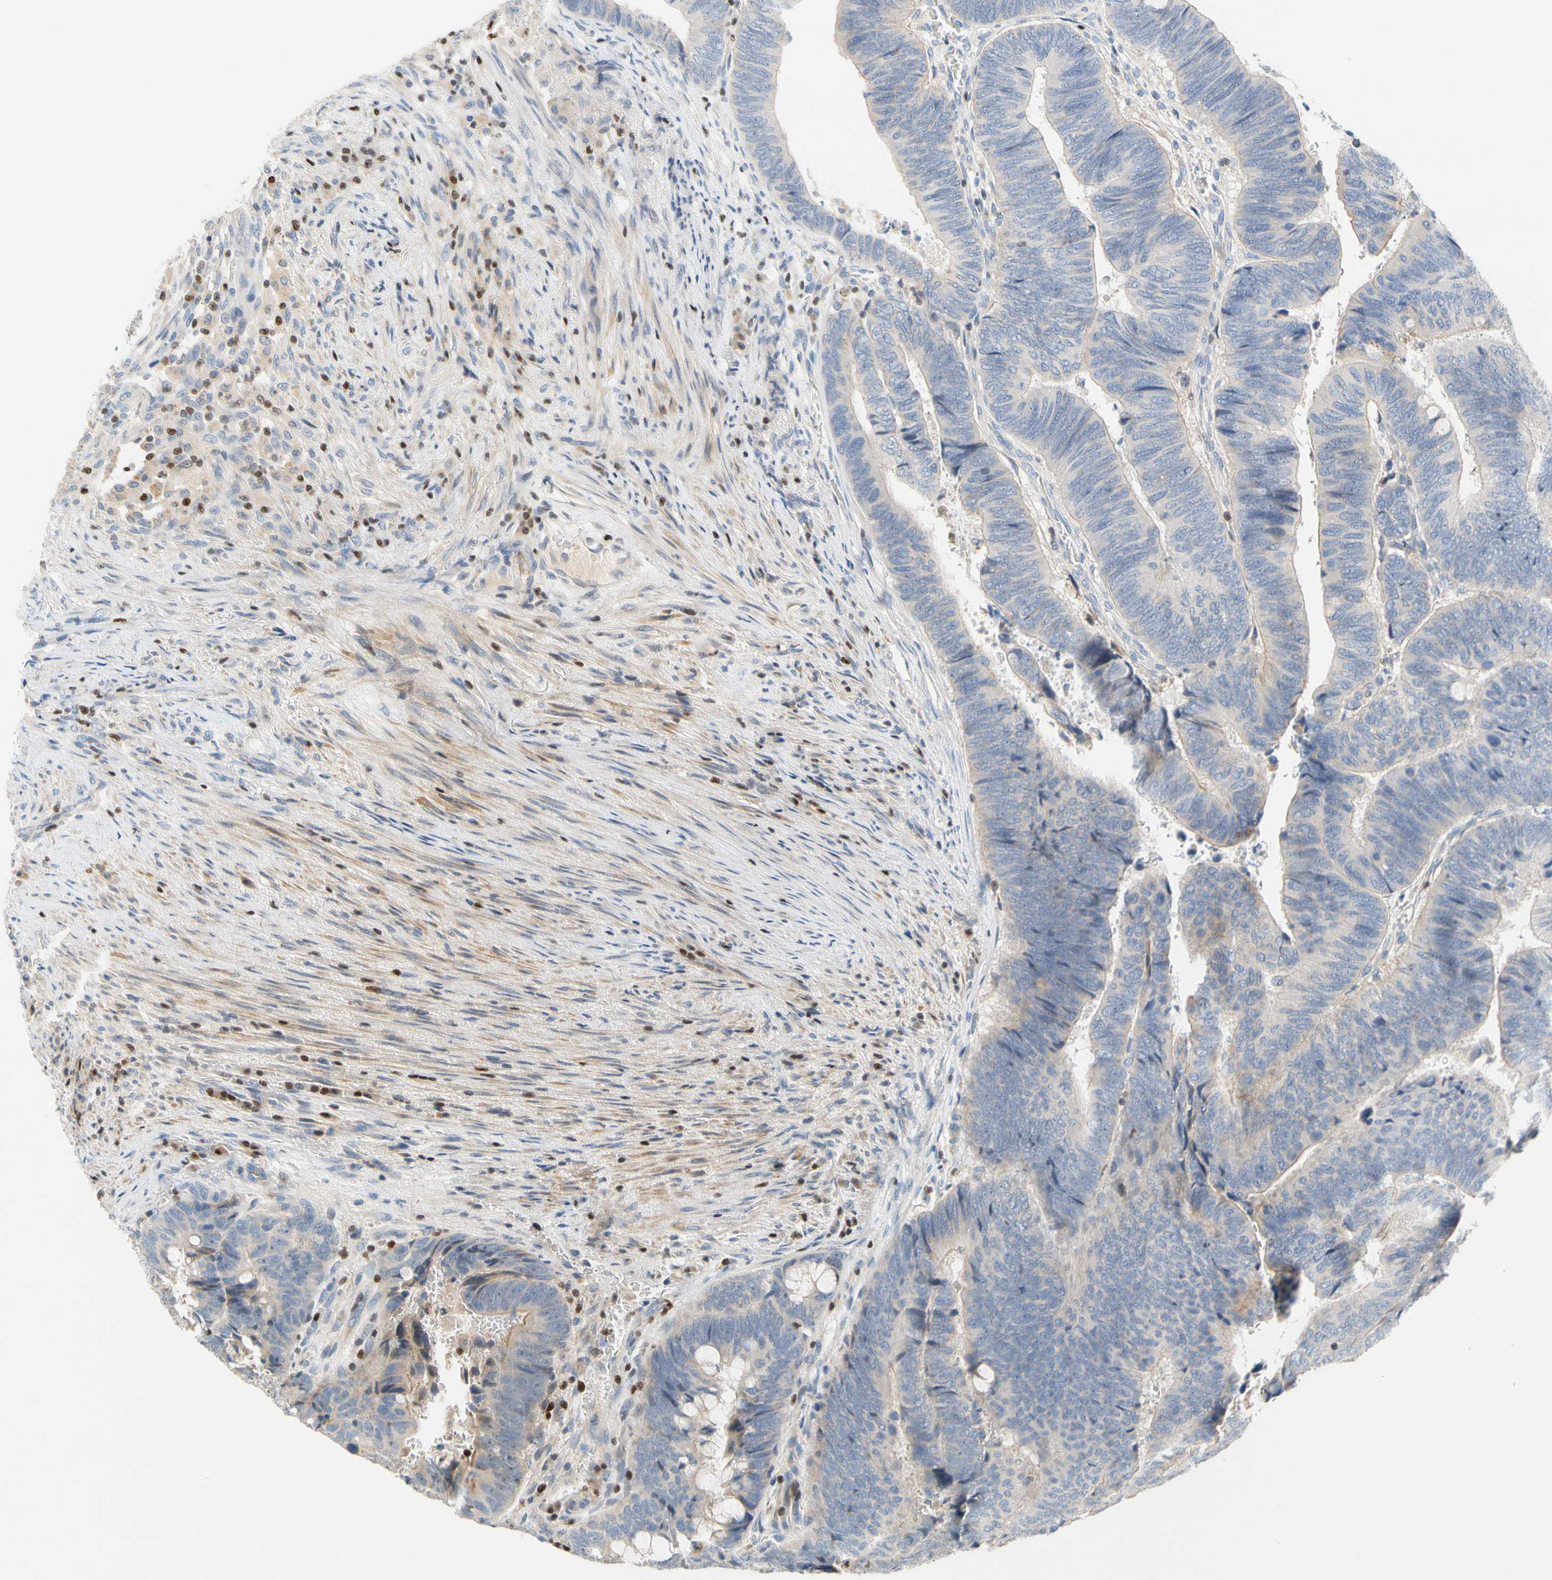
{"staining": {"intensity": "weak", "quantity": "<25%", "location": "cytoplasmic/membranous"}, "tissue": "colorectal cancer", "cell_type": "Tumor cells", "image_type": "cancer", "snomed": [{"axis": "morphology", "description": "Normal tissue, NOS"}, {"axis": "morphology", "description": "Adenocarcinoma, NOS"}, {"axis": "topography", "description": "Rectum"}, {"axis": "topography", "description": "Peripheral nerve tissue"}], "caption": "An immunohistochemistry micrograph of colorectal adenocarcinoma is shown. There is no staining in tumor cells of colorectal adenocarcinoma.", "gene": "SP140", "patient": {"sex": "male", "age": 92}}